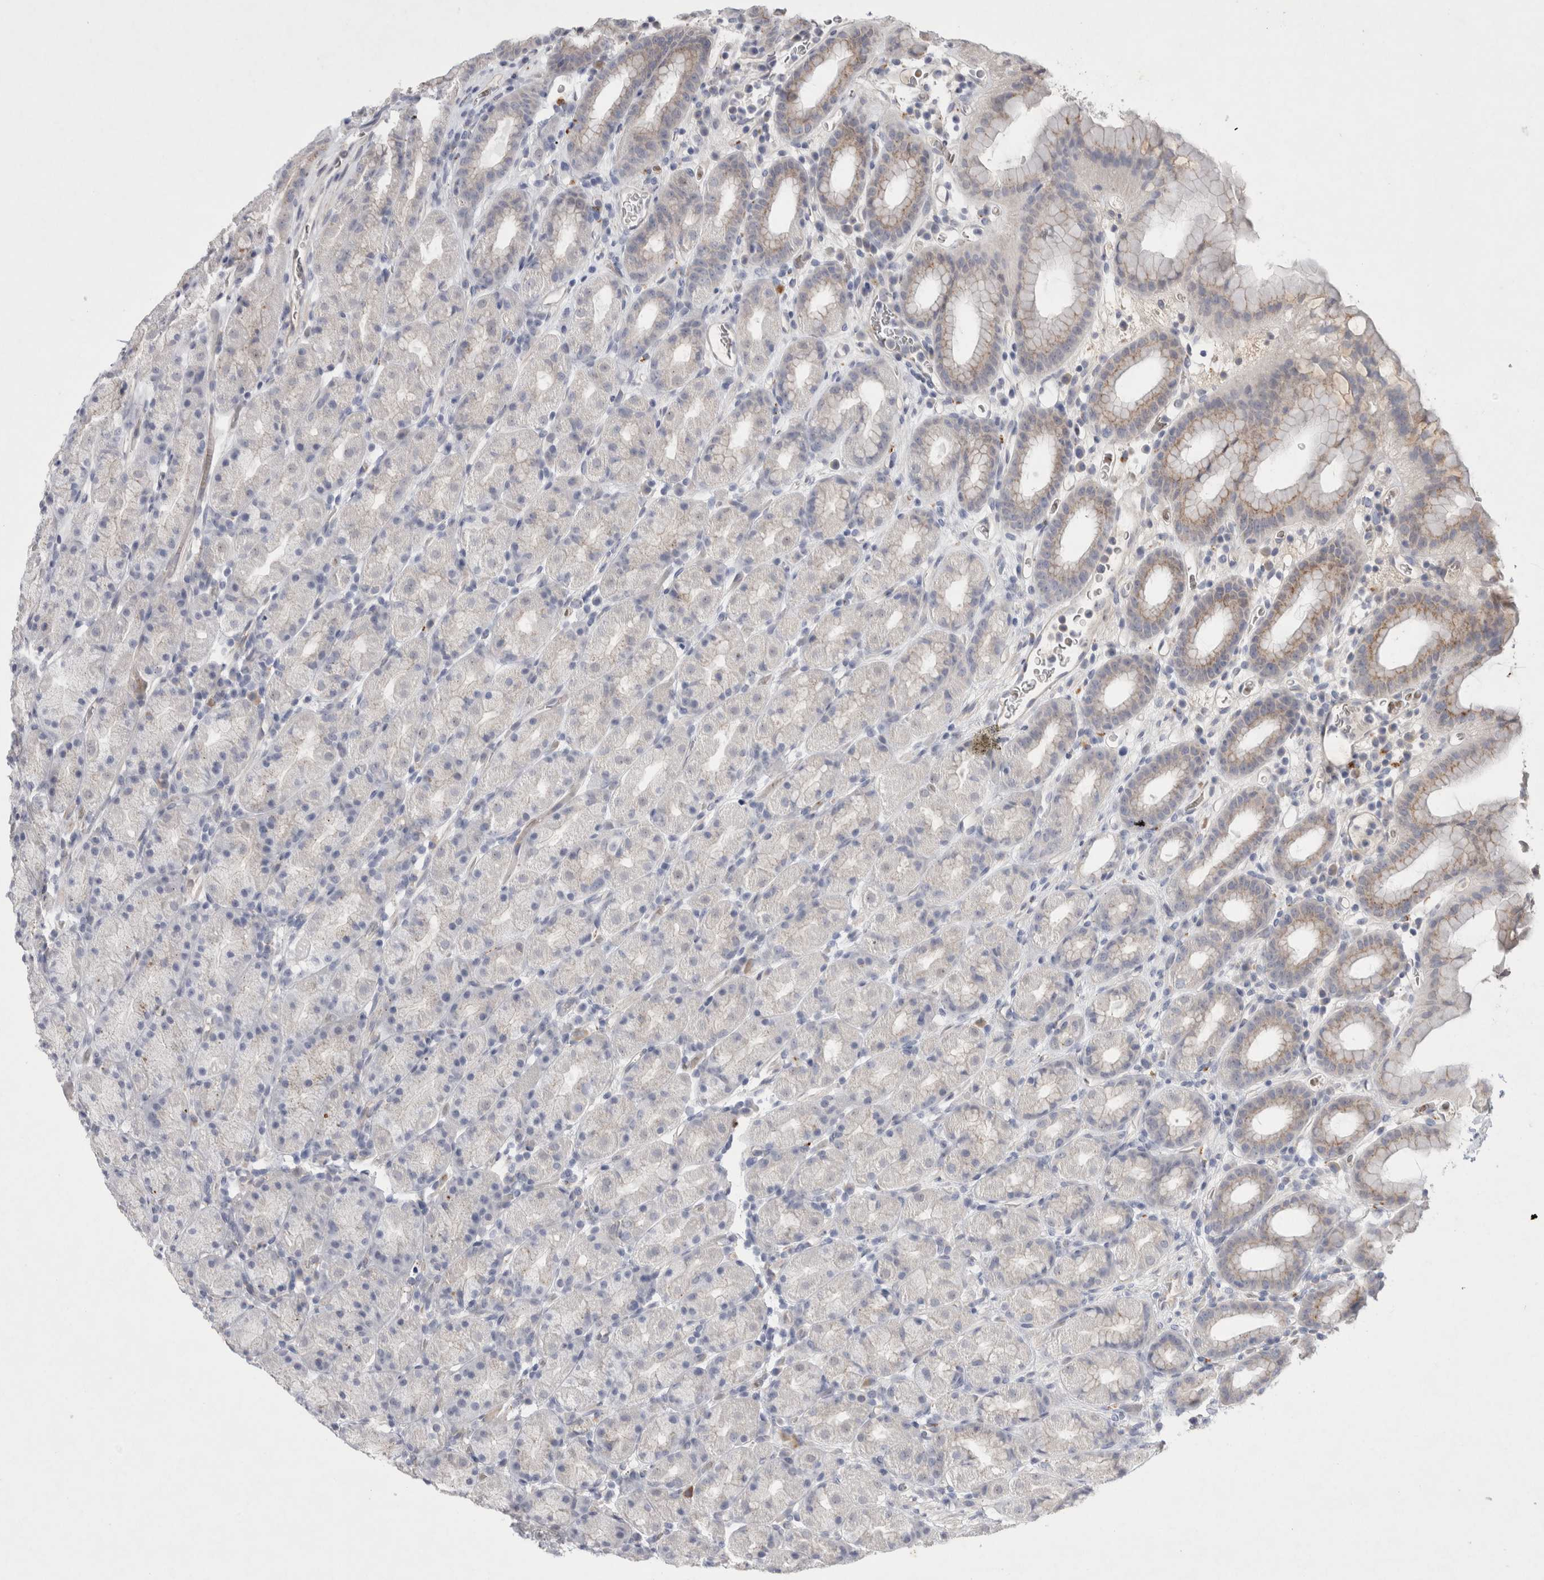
{"staining": {"intensity": "moderate", "quantity": "<25%", "location": "cytoplasmic/membranous"}, "tissue": "stomach", "cell_type": "Glandular cells", "image_type": "normal", "snomed": [{"axis": "morphology", "description": "Normal tissue, NOS"}, {"axis": "topography", "description": "Stomach, upper"}], "caption": "Immunohistochemical staining of unremarkable human stomach shows low levels of moderate cytoplasmic/membranous expression in about <25% of glandular cells. The protein is shown in brown color, while the nuclei are stained blue.", "gene": "GAA", "patient": {"sex": "male", "age": 68}}